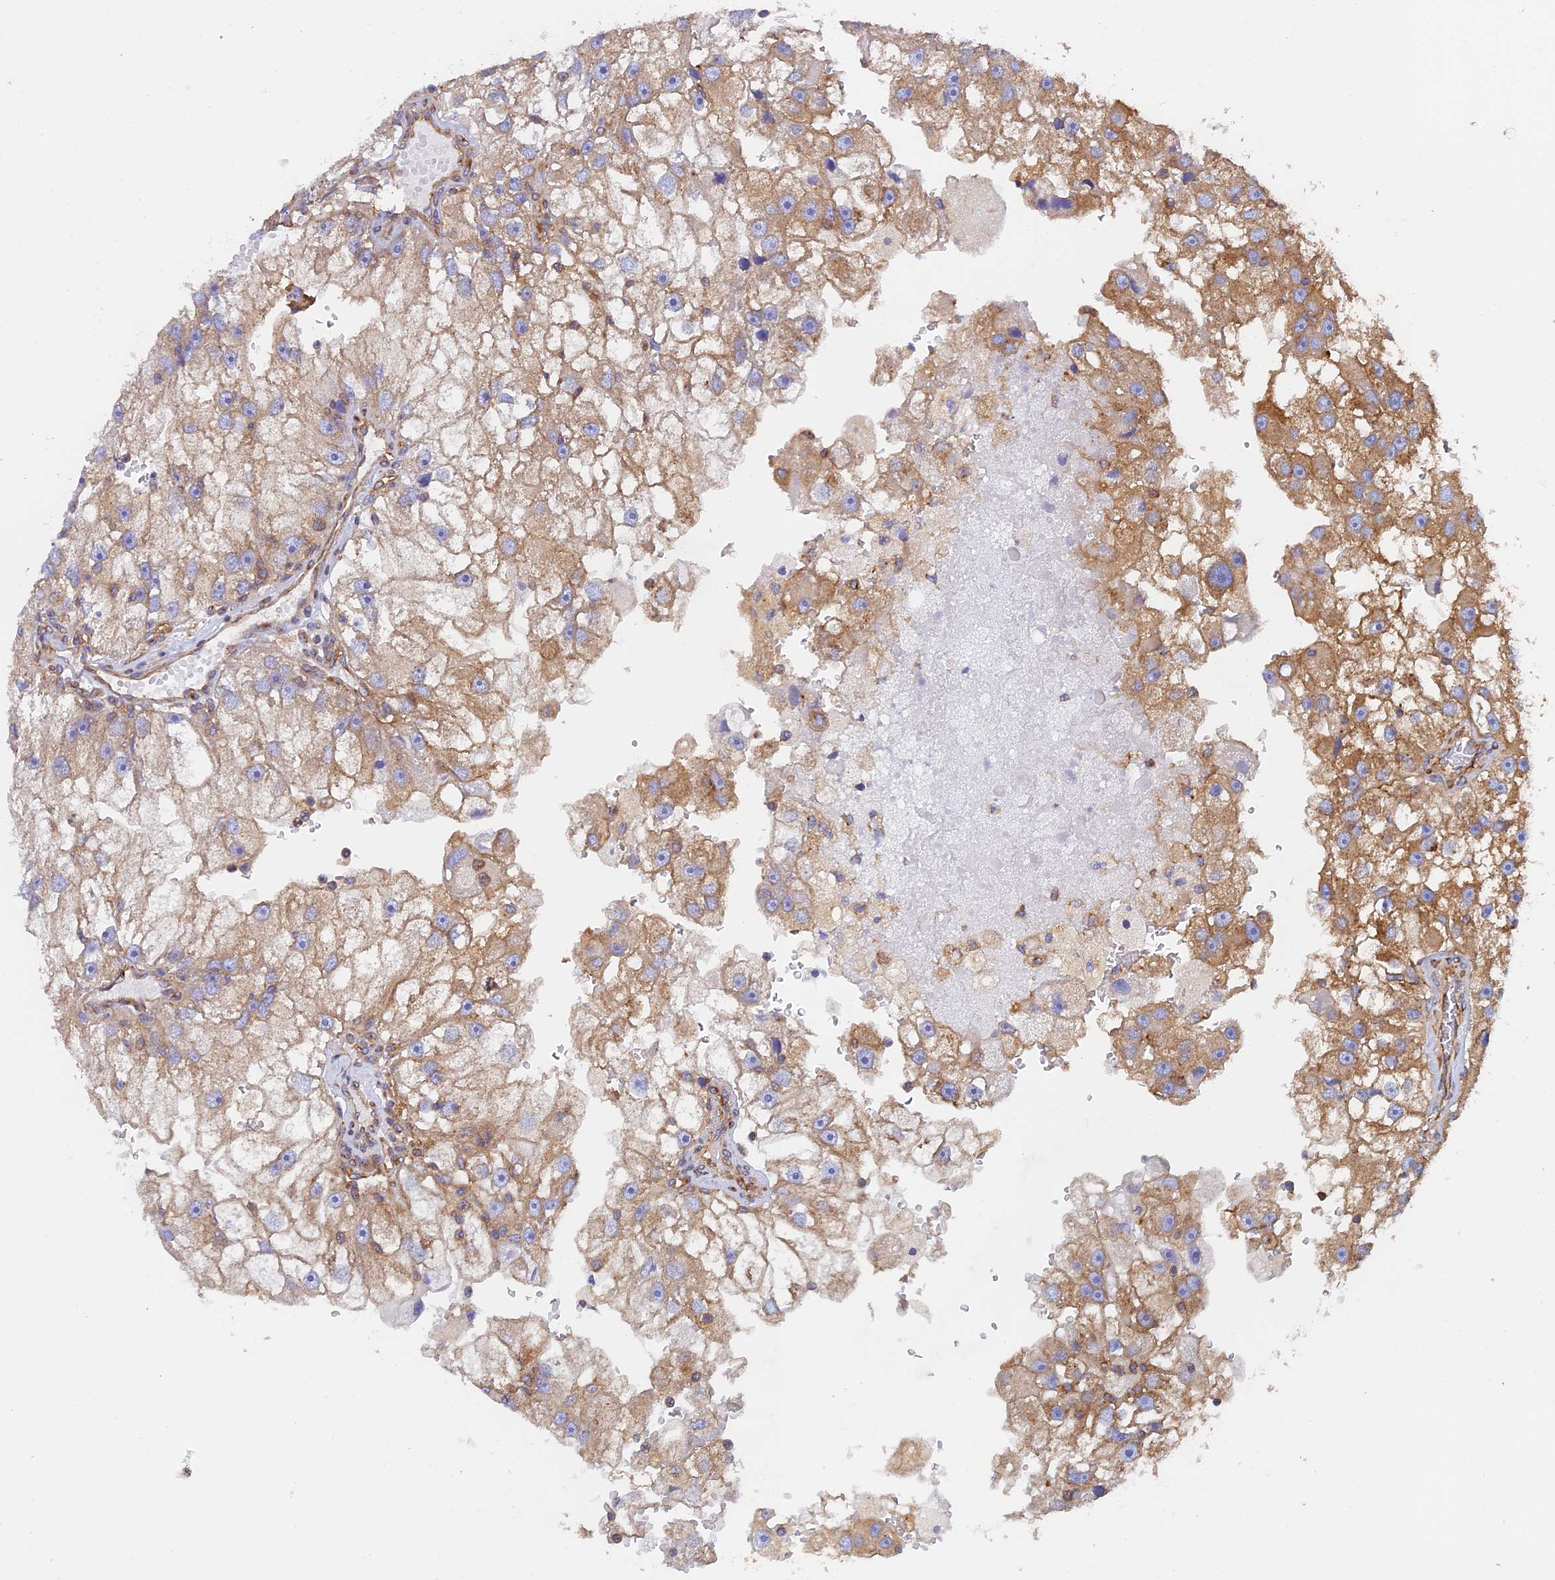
{"staining": {"intensity": "moderate", "quantity": ">75%", "location": "cytoplasmic/membranous"}, "tissue": "renal cancer", "cell_type": "Tumor cells", "image_type": "cancer", "snomed": [{"axis": "morphology", "description": "Adenocarcinoma, NOS"}, {"axis": "topography", "description": "Kidney"}], "caption": "Renal cancer stained with a brown dye demonstrates moderate cytoplasmic/membranous positive positivity in approximately >75% of tumor cells.", "gene": "DCTN2", "patient": {"sex": "male", "age": 63}}